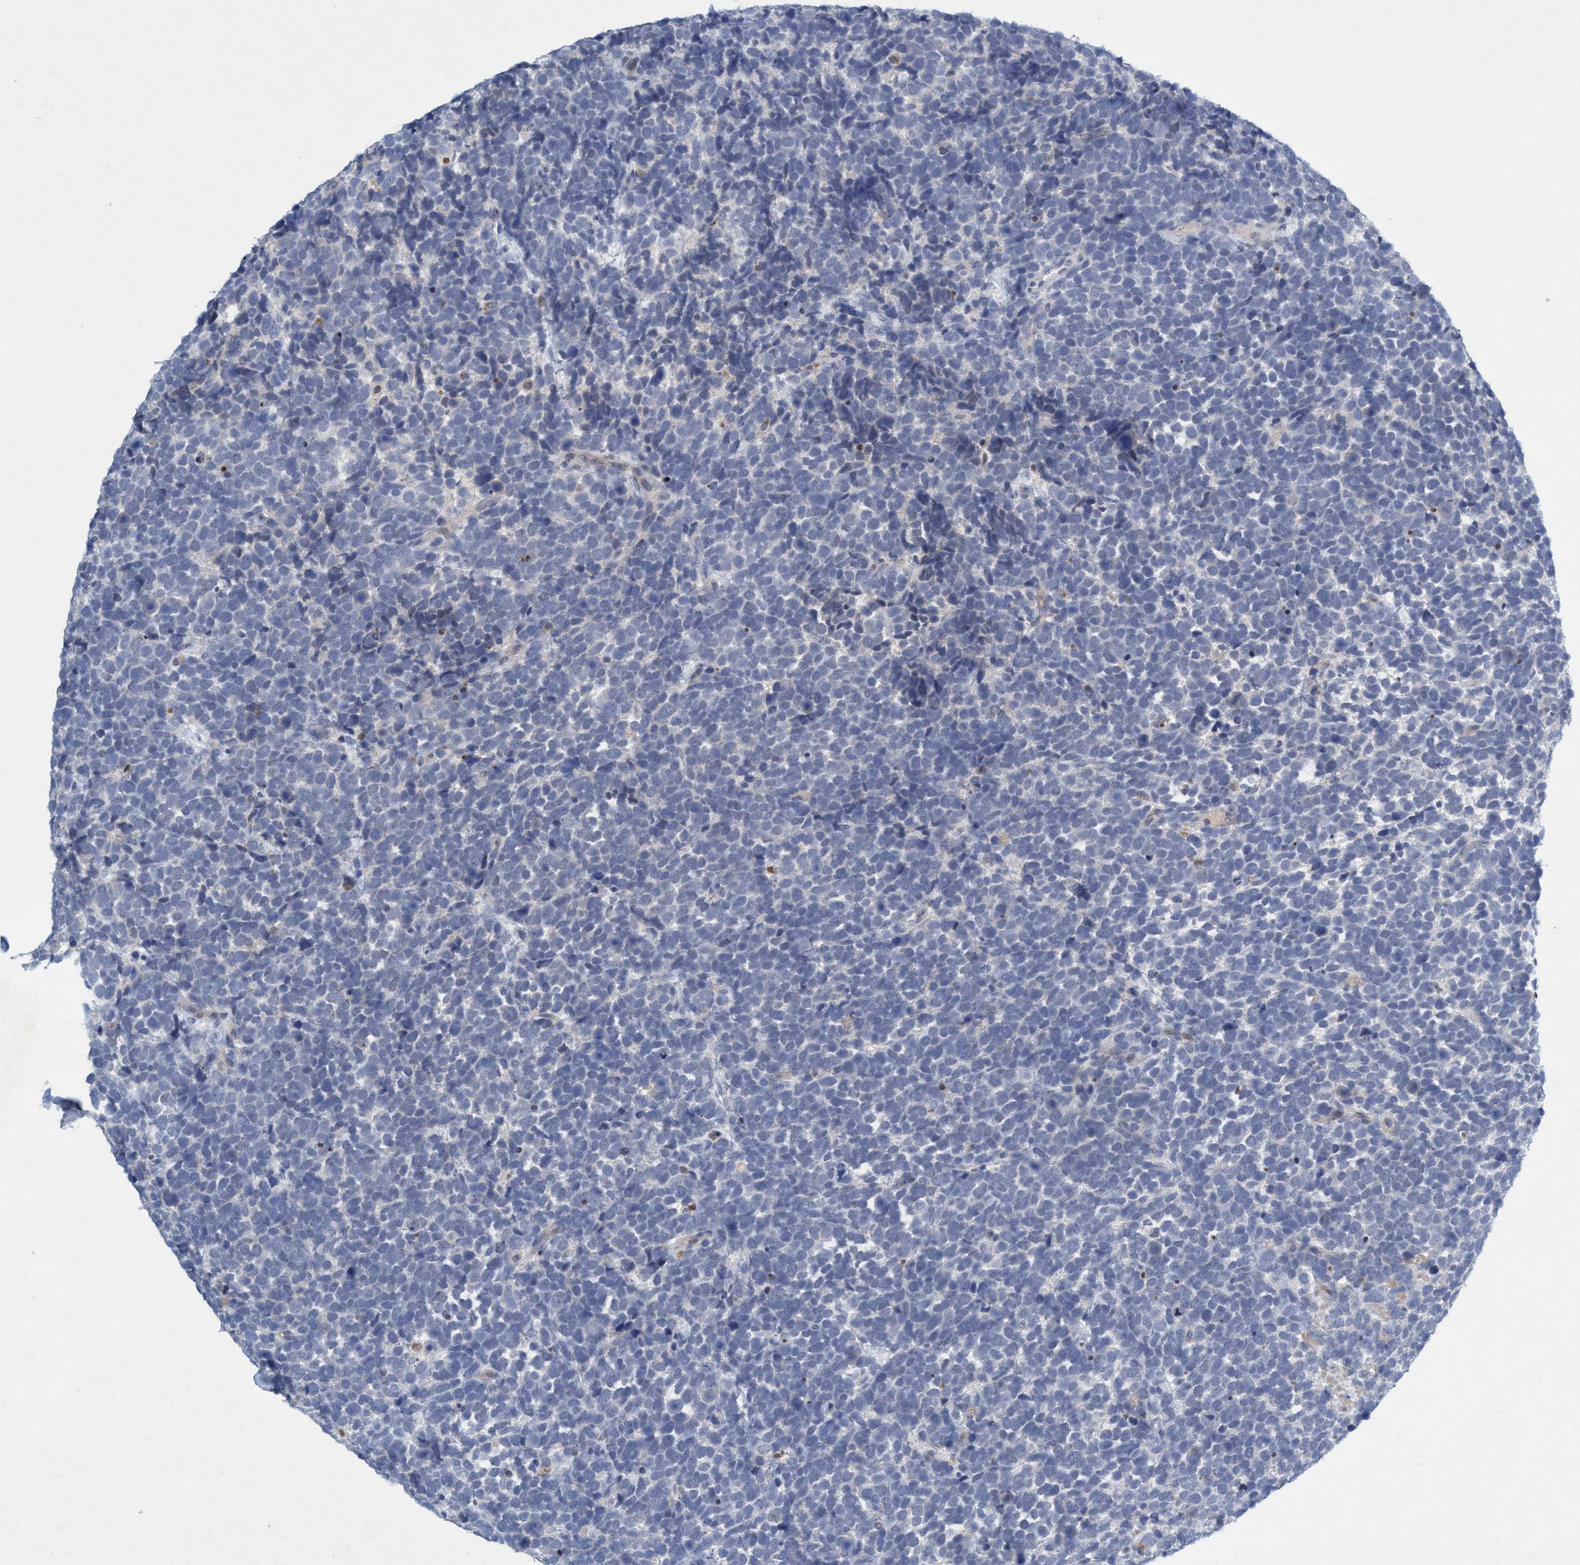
{"staining": {"intensity": "negative", "quantity": "none", "location": "none"}, "tissue": "urothelial cancer", "cell_type": "Tumor cells", "image_type": "cancer", "snomed": [{"axis": "morphology", "description": "Urothelial carcinoma, High grade"}, {"axis": "topography", "description": "Urinary bladder"}], "caption": "High power microscopy image of an immunohistochemistry histopathology image of urothelial cancer, revealing no significant expression in tumor cells.", "gene": "RNF208", "patient": {"sex": "female", "age": 82}}